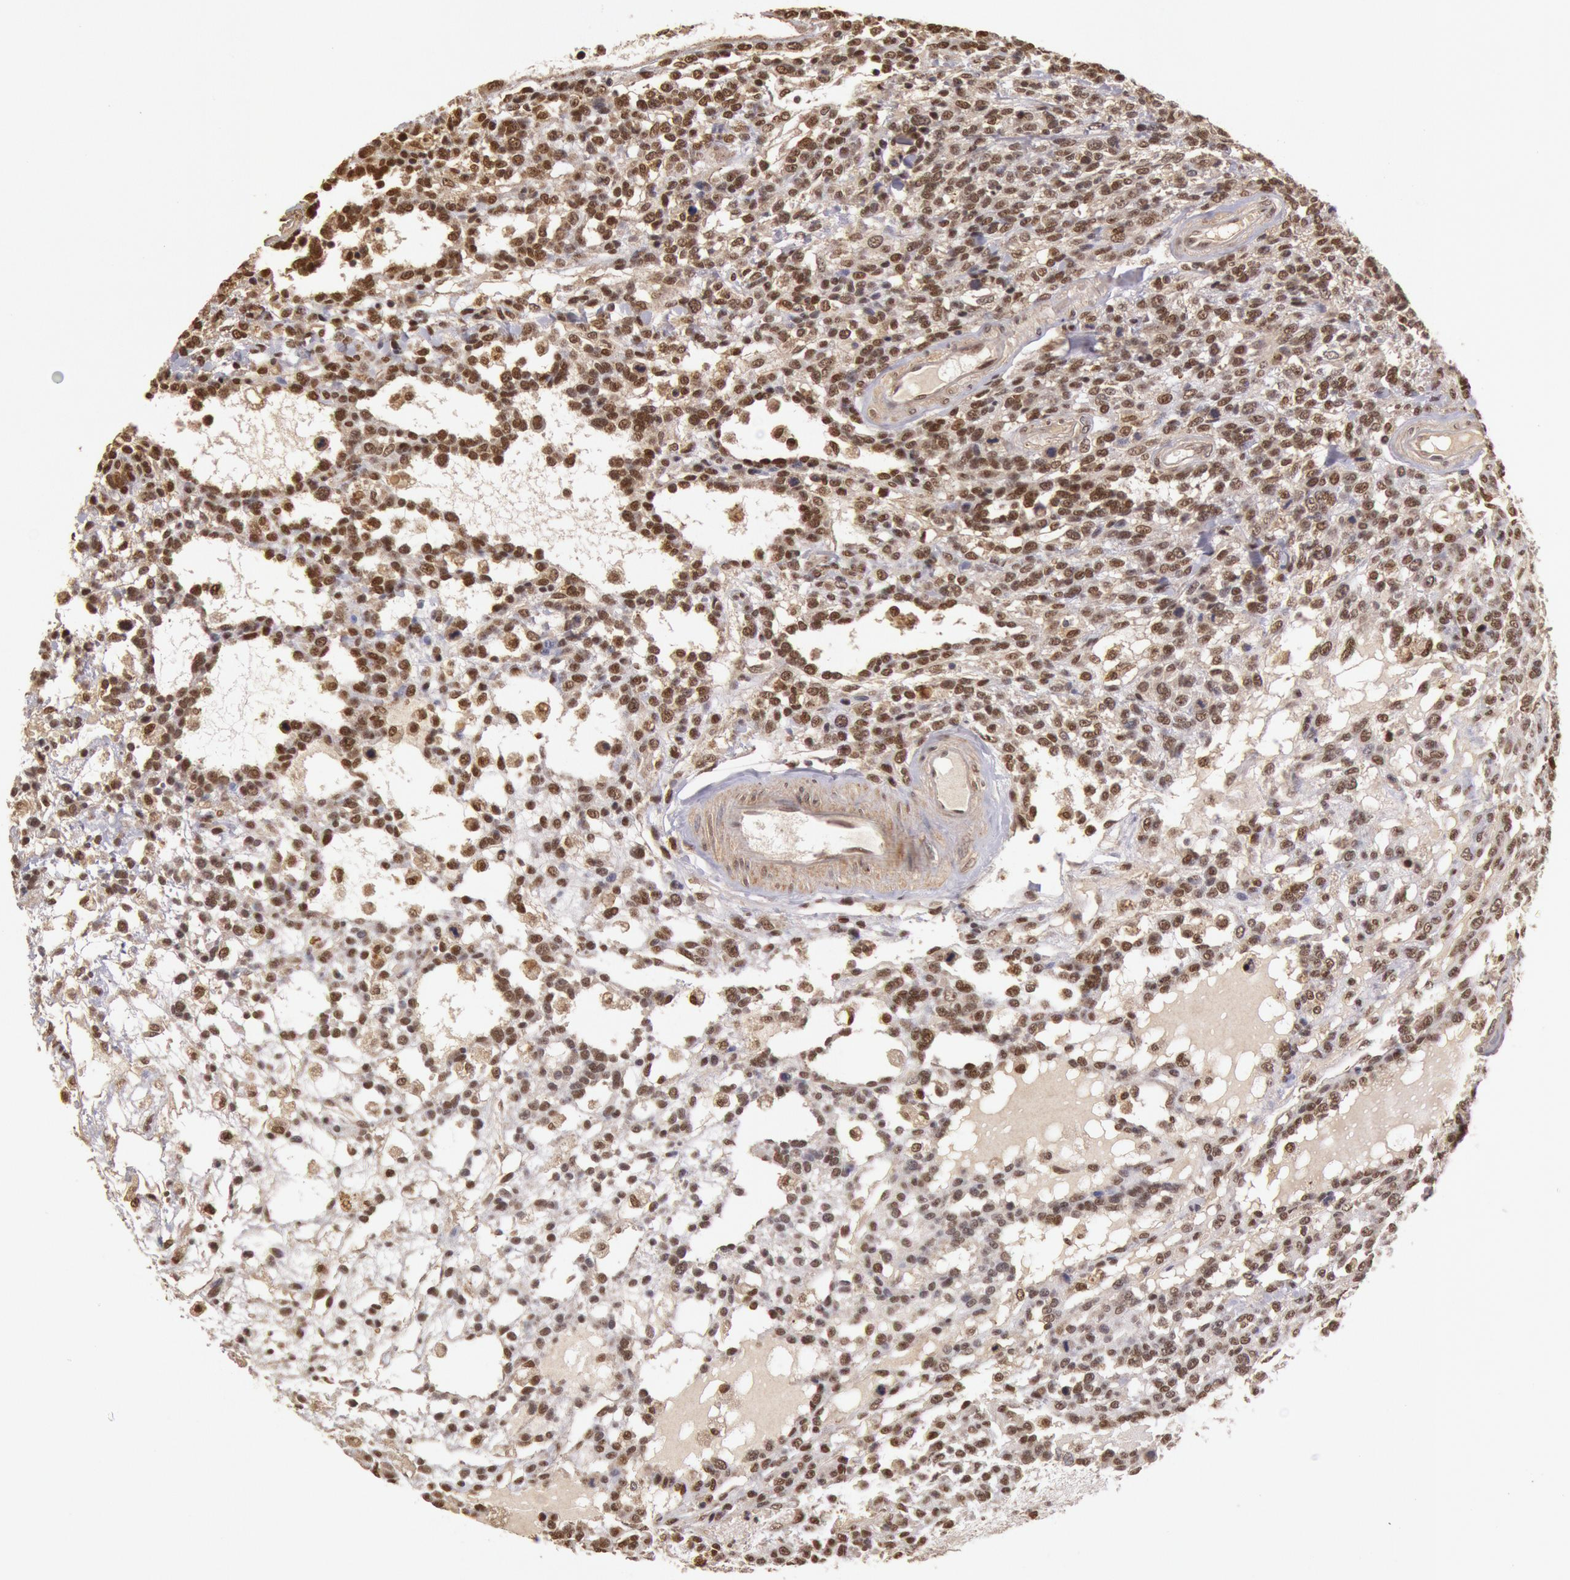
{"staining": {"intensity": "moderate", "quantity": ">75%", "location": "nuclear"}, "tissue": "glioma", "cell_type": "Tumor cells", "image_type": "cancer", "snomed": [{"axis": "morphology", "description": "Glioma, malignant, High grade"}, {"axis": "topography", "description": "Brain"}], "caption": "A photomicrograph showing moderate nuclear expression in approximately >75% of tumor cells in malignant high-grade glioma, as visualized by brown immunohistochemical staining.", "gene": "LIG4", "patient": {"sex": "male", "age": 66}}